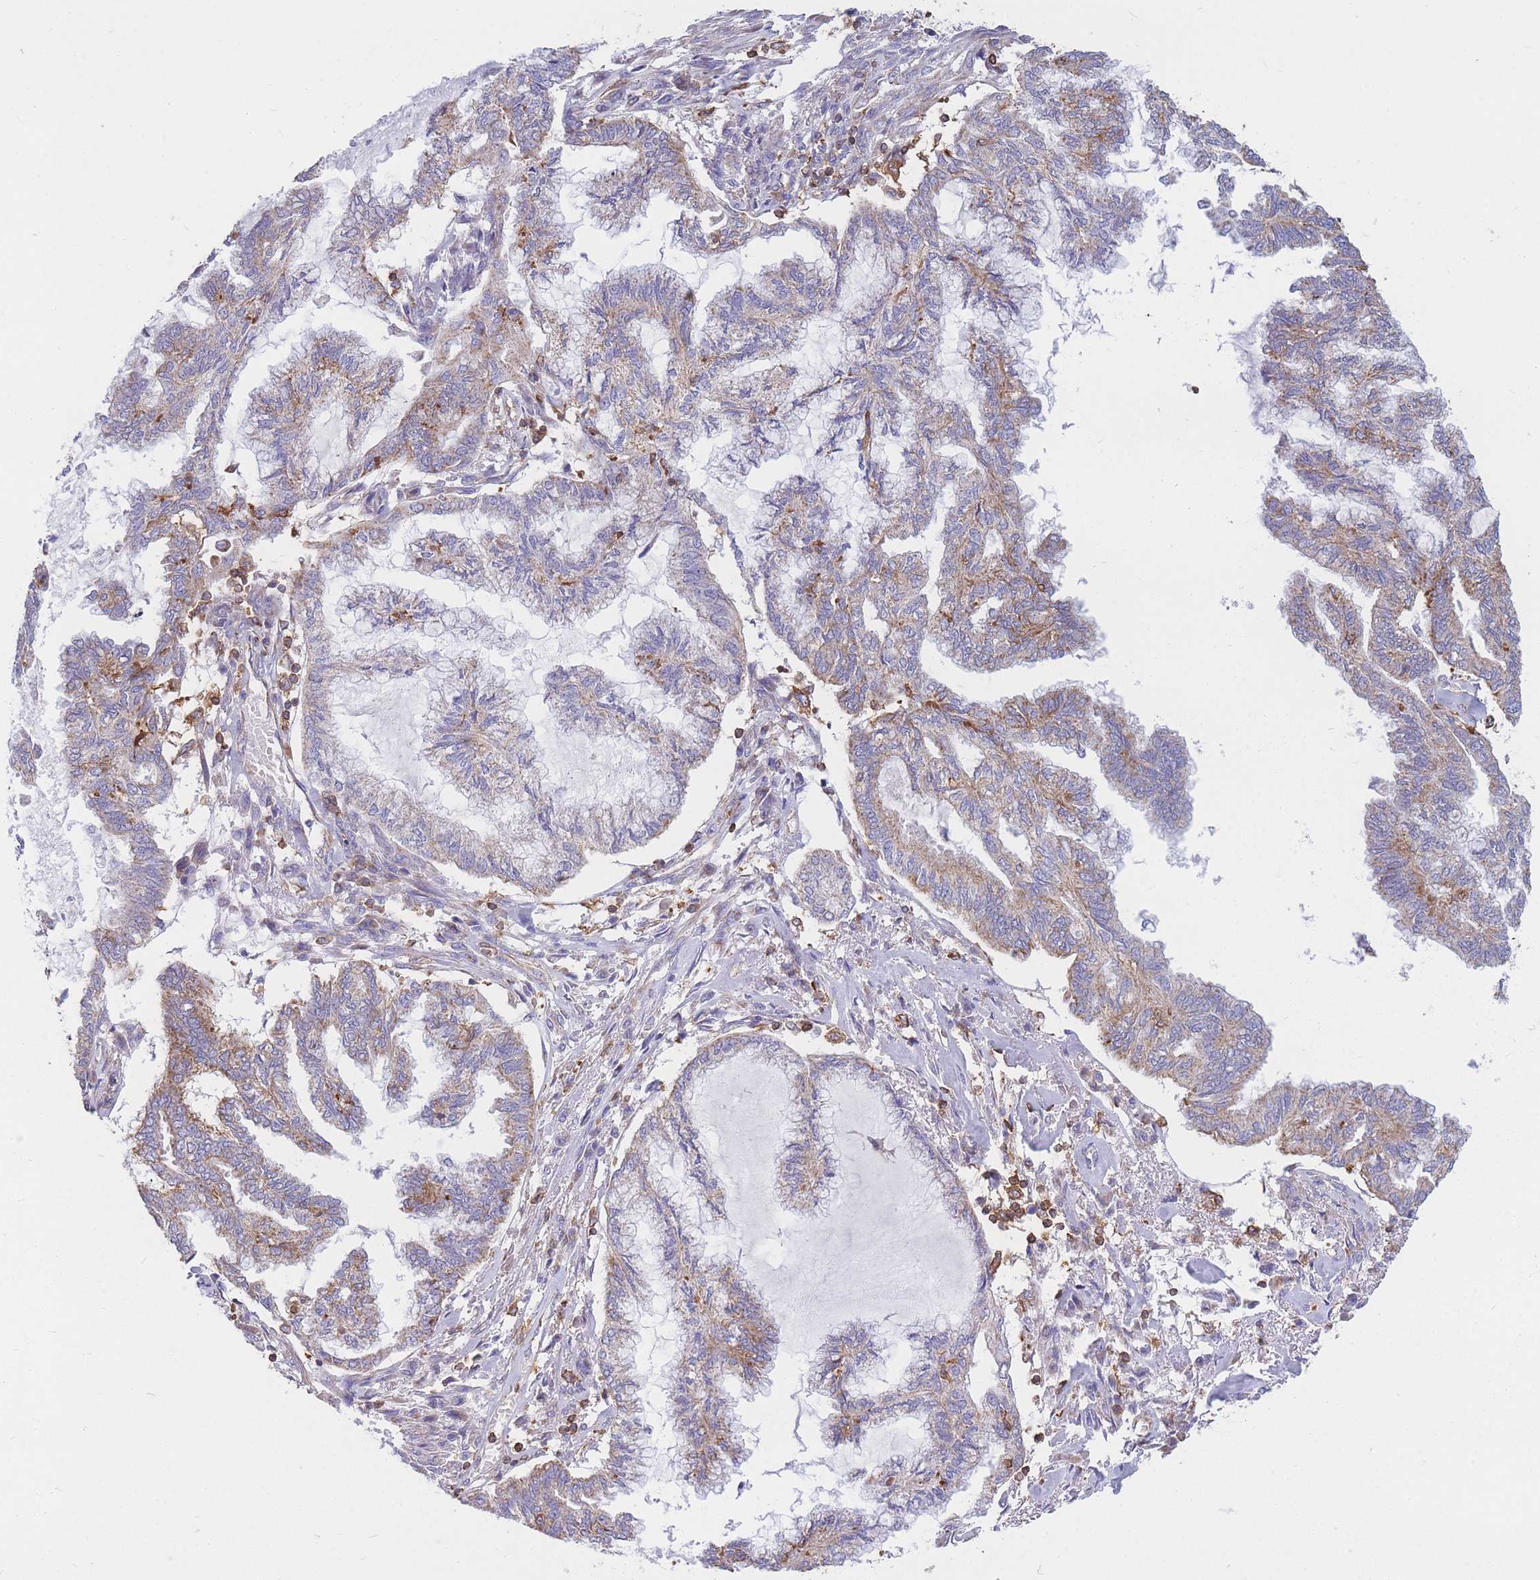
{"staining": {"intensity": "weak", "quantity": "25%-75%", "location": "cytoplasmic/membranous"}, "tissue": "endometrial cancer", "cell_type": "Tumor cells", "image_type": "cancer", "snomed": [{"axis": "morphology", "description": "Adenocarcinoma, NOS"}, {"axis": "topography", "description": "Endometrium"}], "caption": "Human endometrial cancer (adenocarcinoma) stained with a brown dye exhibits weak cytoplasmic/membranous positive staining in about 25%-75% of tumor cells.", "gene": "MRPL54", "patient": {"sex": "female", "age": 86}}